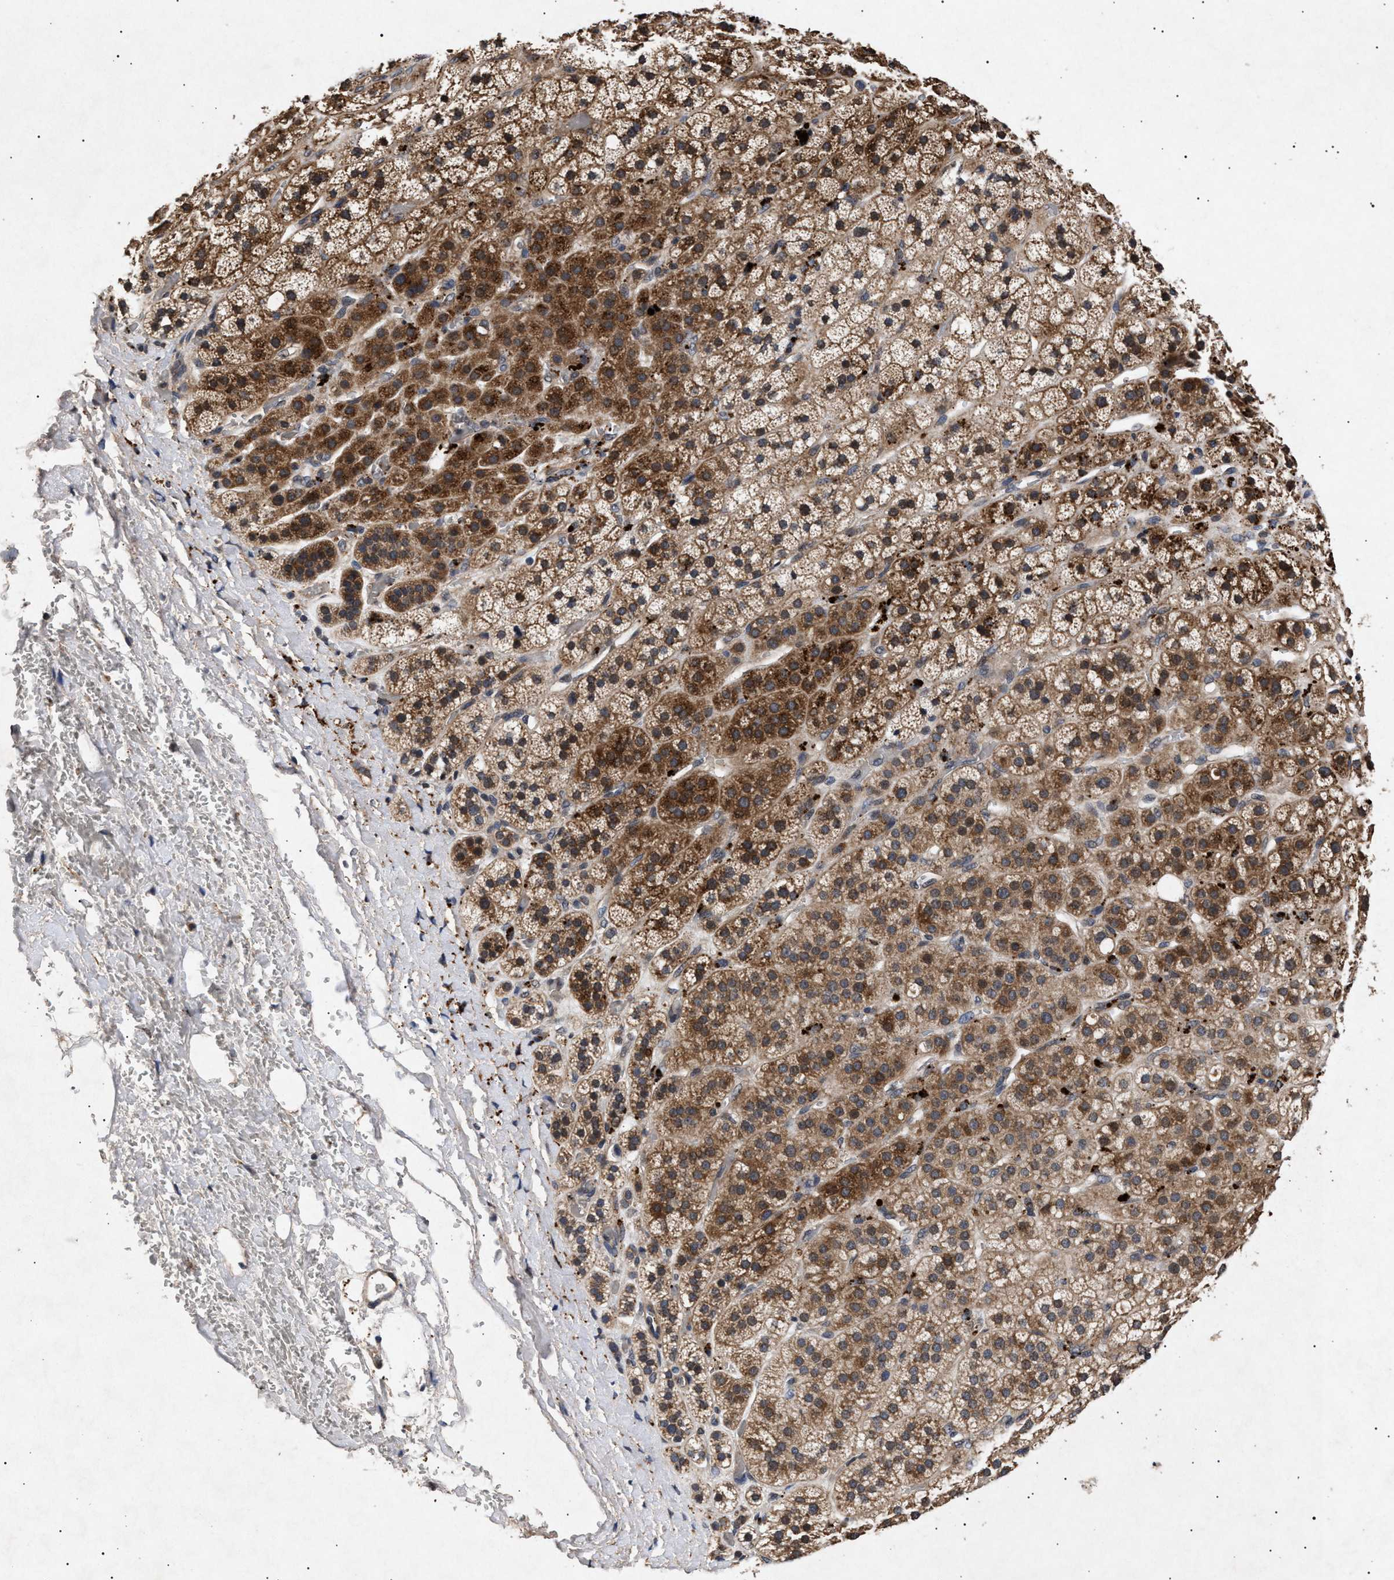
{"staining": {"intensity": "strong", "quantity": ">75%", "location": "cytoplasmic/membranous"}, "tissue": "adrenal gland", "cell_type": "Glandular cells", "image_type": "normal", "snomed": [{"axis": "morphology", "description": "Normal tissue, NOS"}, {"axis": "topography", "description": "Adrenal gland"}], "caption": "A brown stain highlights strong cytoplasmic/membranous expression of a protein in glandular cells of benign human adrenal gland.", "gene": "ITGB5", "patient": {"sex": "male", "age": 56}}